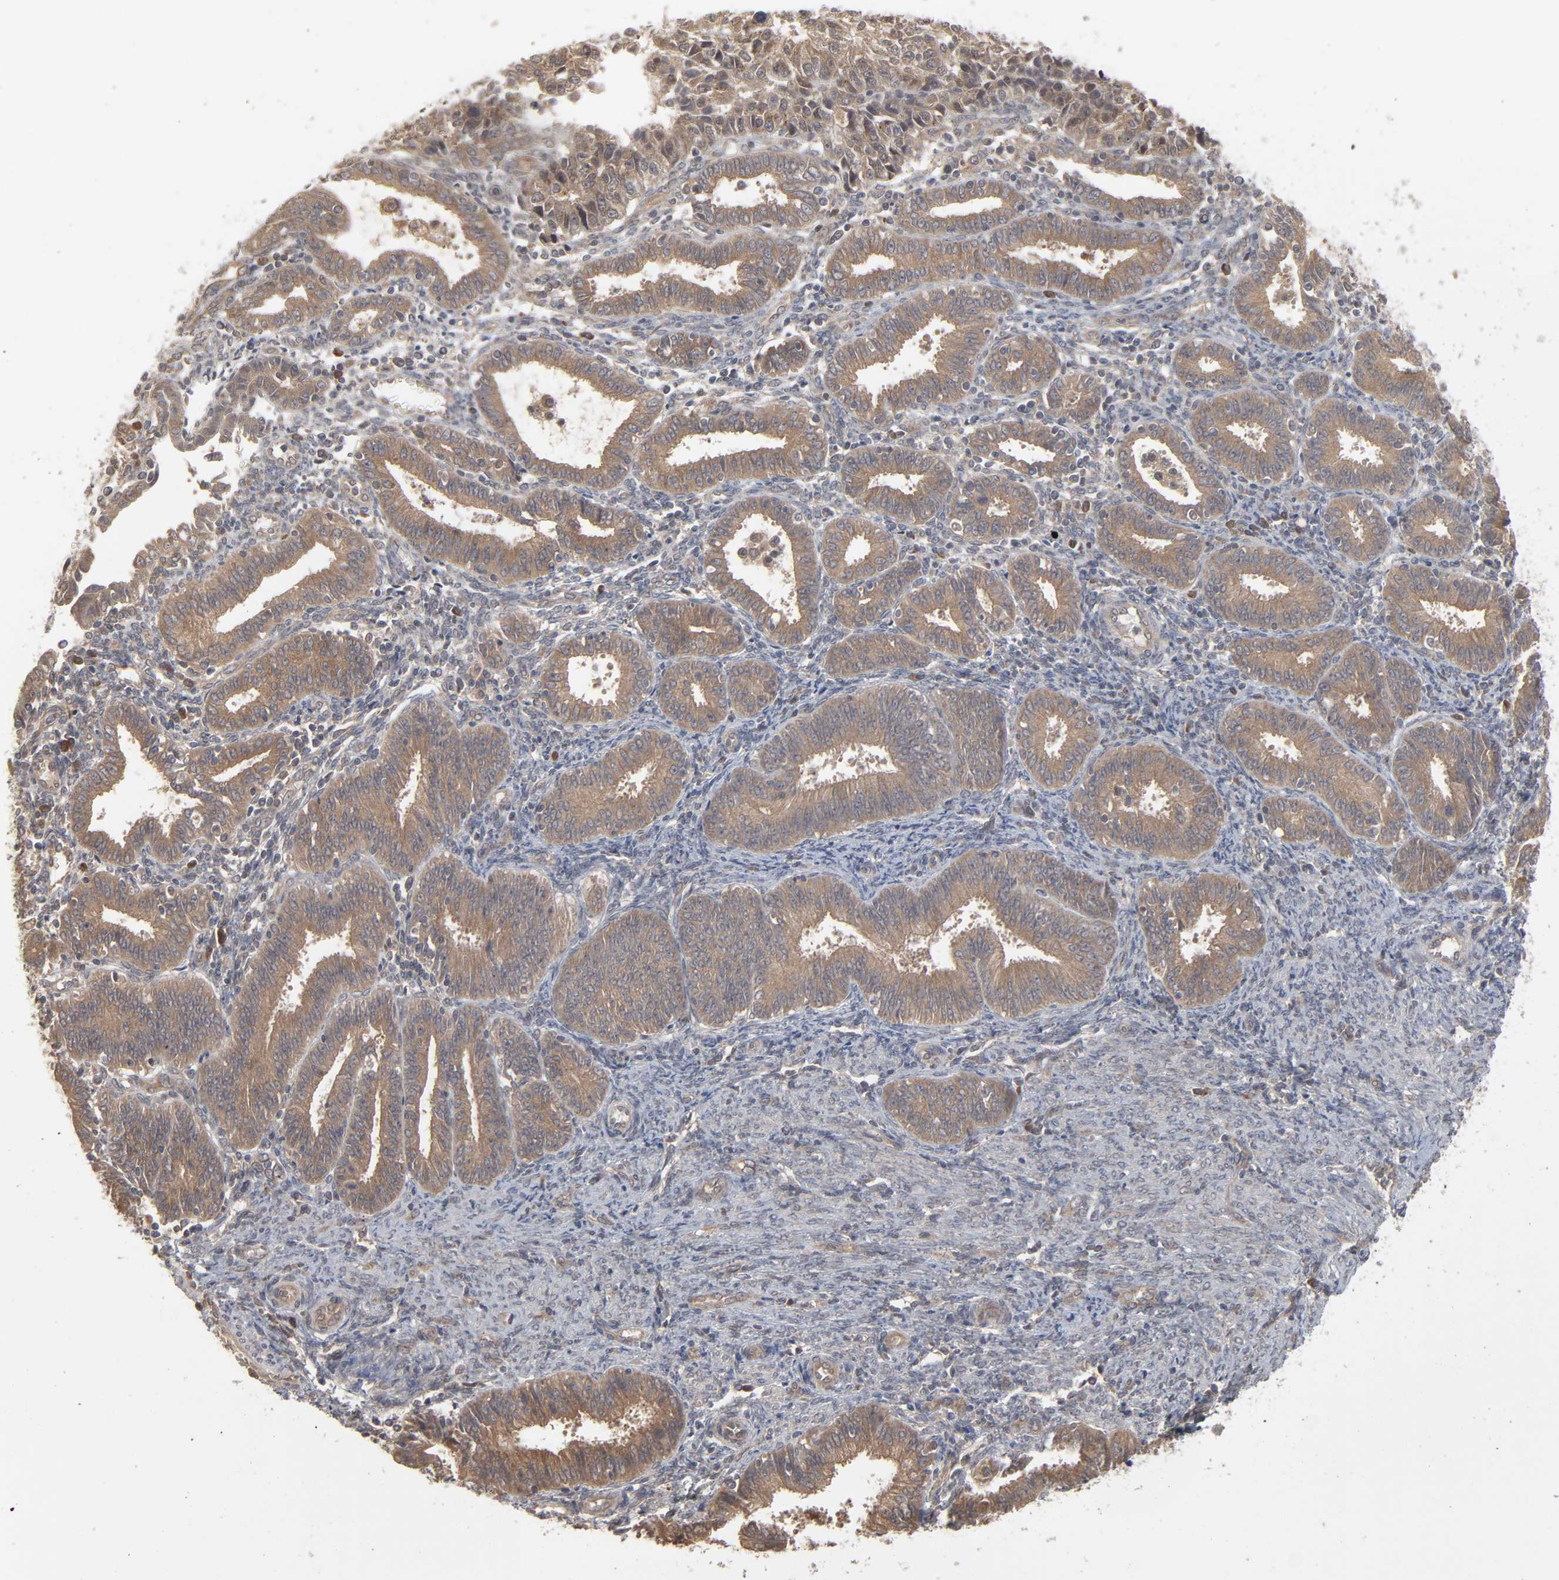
{"staining": {"intensity": "moderate", "quantity": ">75%", "location": "cytoplasmic/membranous"}, "tissue": "endometrial cancer", "cell_type": "Tumor cells", "image_type": "cancer", "snomed": [{"axis": "morphology", "description": "Adenocarcinoma, NOS"}, {"axis": "topography", "description": "Endometrium"}], "caption": "Immunohistochemistry (IHC) (DAB) staining of human adenocarcinoma (endometrial) demonstrates moderate cytoplasmic/membranous protein expression in about >75% of tumor cells.", "gene": "SCFD1", "patient": {"sex": "female", "age": 42}}